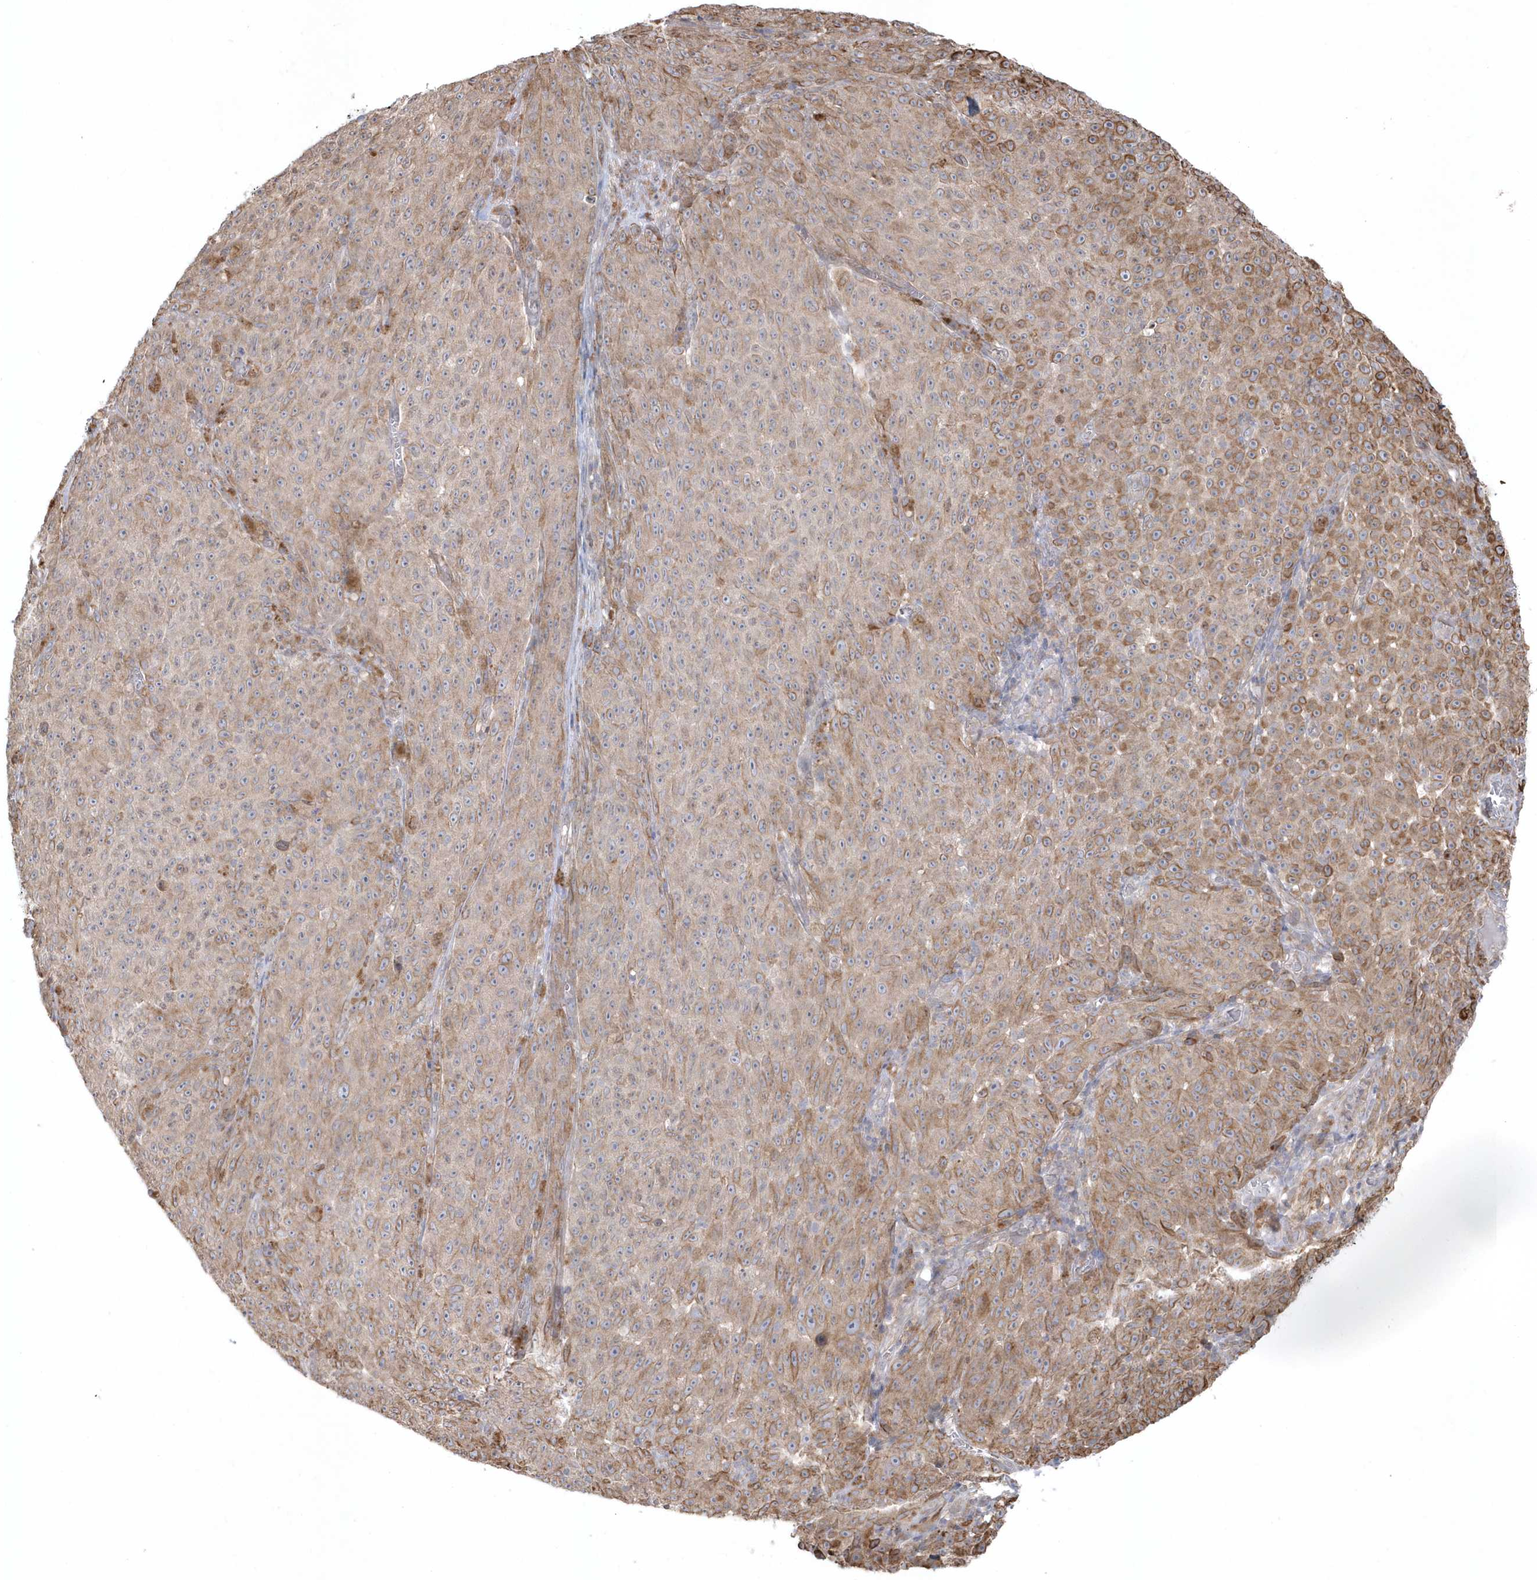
{"staining": {"intensity": "moderate", "quantity": "<25%", "location": "cytoplasmic/membranous"}, "tissue": "melanoma", "cell_type": "Tumor cells", "image_type": "cancer", "snomed": [{"axis": "morphology", "description": "Malignant melanoma, NOS"}, {"axis": "topography", "description": "Skin"}], "caption": "There is low levels of moderate cytoplasmic/membranous positivity in tumor cells of melanoma, as demonstrated by immunohistochemical staining (brown color).", "gene": "DHX57", "patient": {"sex": "female", "age": 82}}